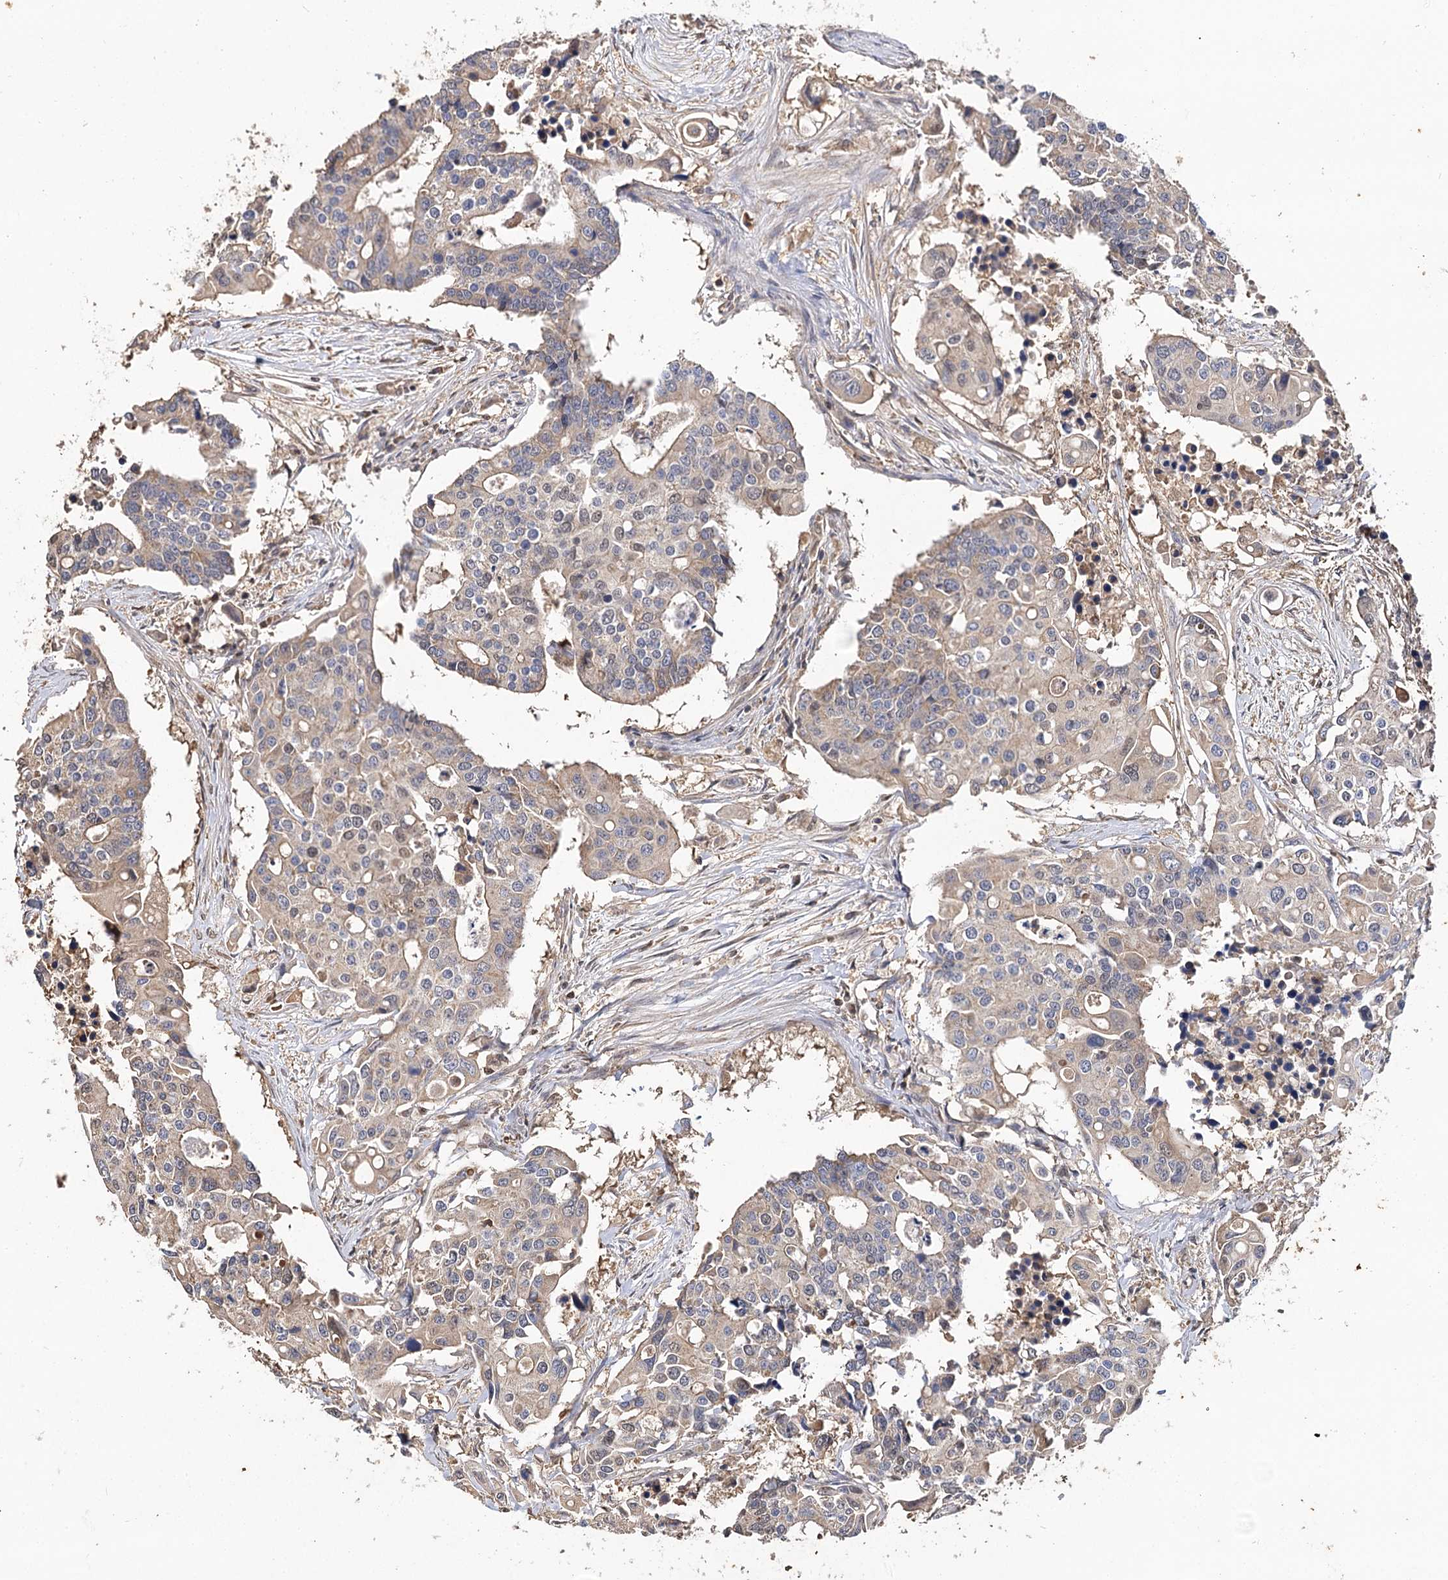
{"staining": {"intensity": "weak", "quantity": ">75%", "location": "cytoplasmic/membranous"}, "tissue": "colorectal cancer", "cell_type": "Tumor cells", "image_type": "cancer", "snomed": [{"axis": "morphology", "description": "Adenocarcinoma, NOS"}, {"axis": "topography", "description": "Colon"}], "caption": "Immunohistochemical staining of human colorectal cancer (adenocarcinoma) displays low levels of weak cytoplasmic/membranous protein expression in approximately >75% of tumor cells.", "gene": "ARL13A", "patient": {"sex": "male", "age": 77}}